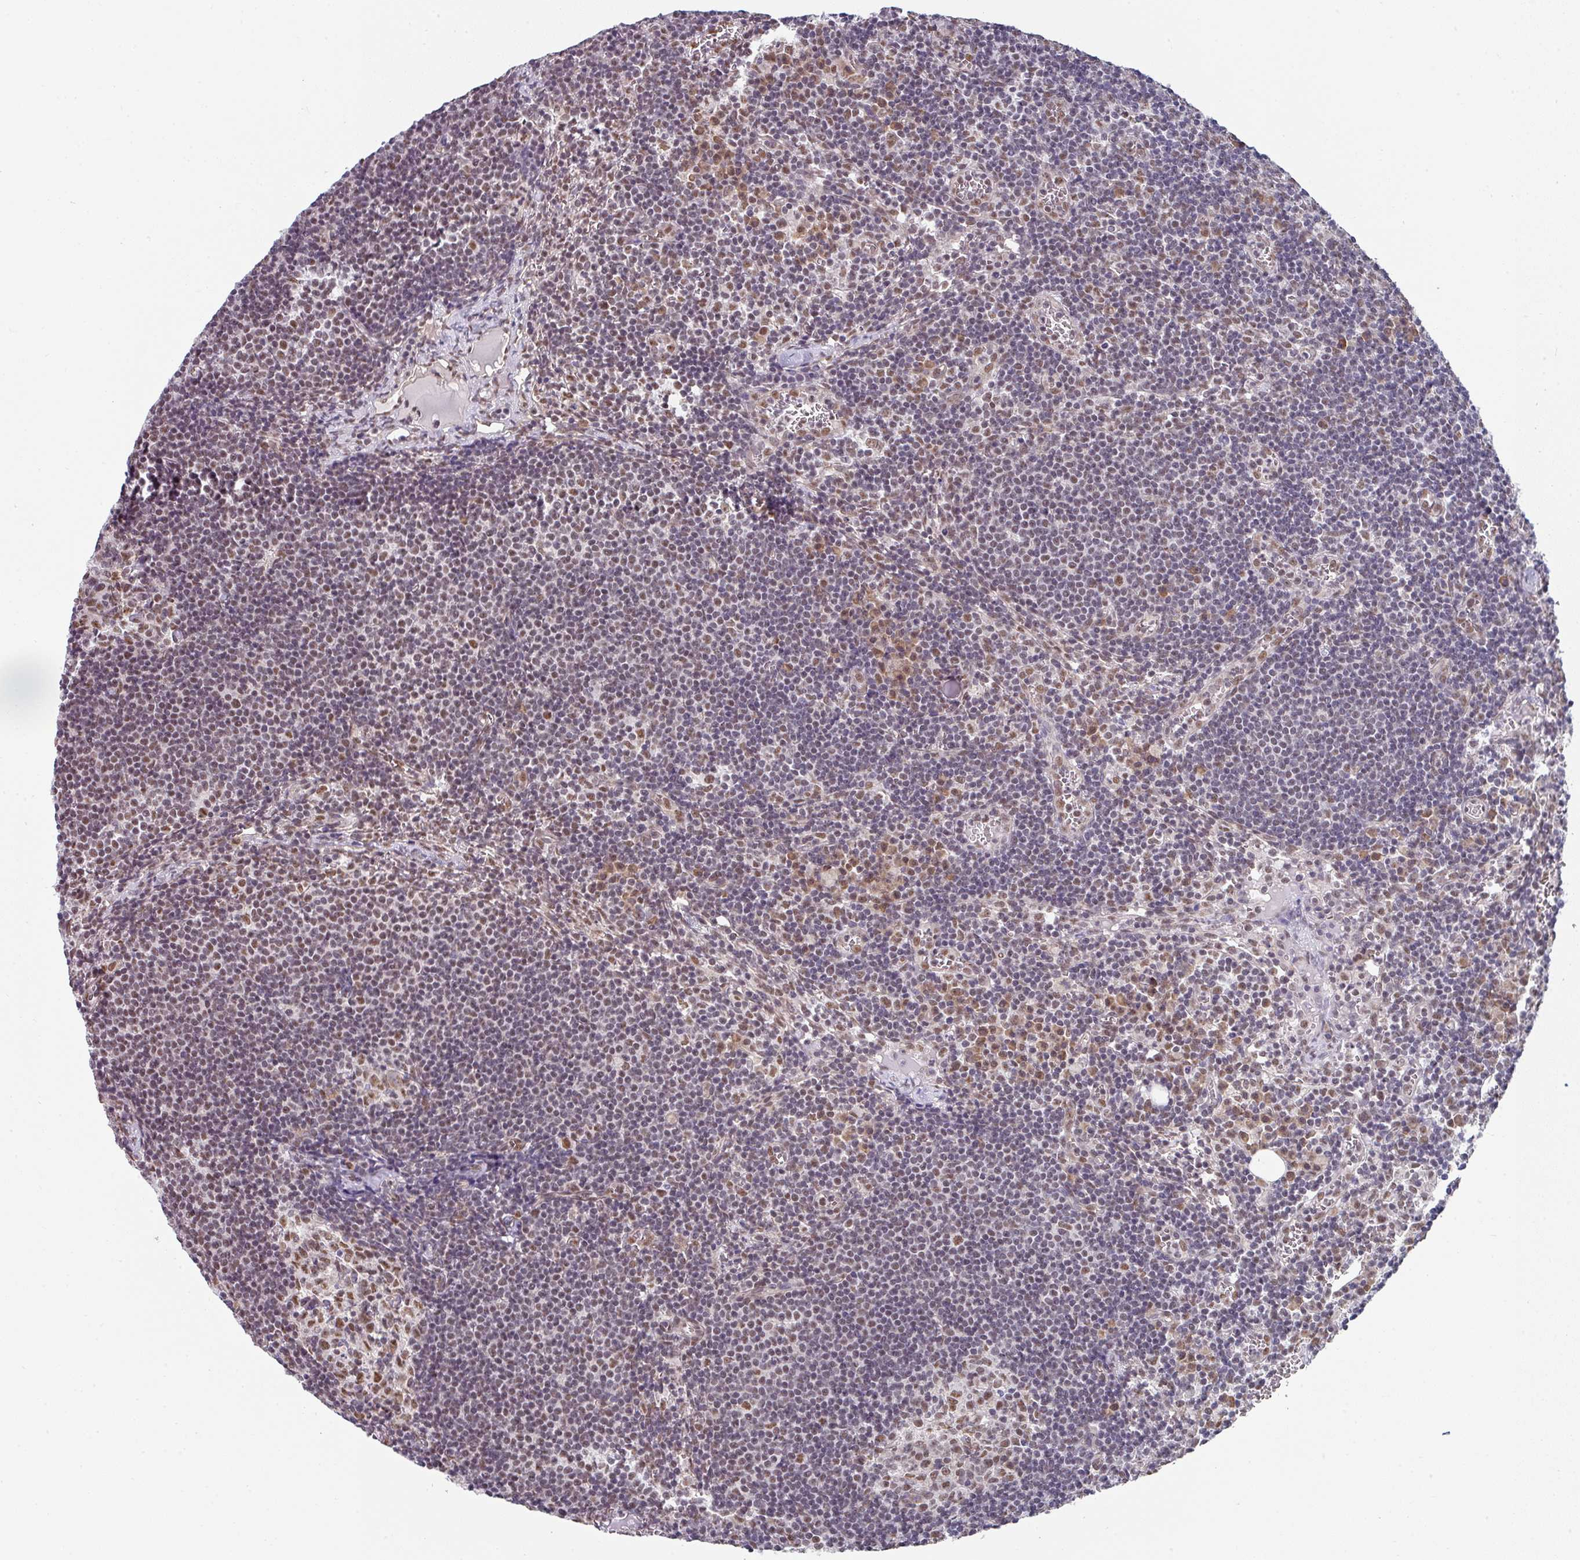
{"staining": {"intensity": "moderate", "quantity": "25%-75%", "location": "nuclear"}, "tissue": "lymph node", "cell_type": "Germinal center cells", "image_type": "normal", "snomed": [{"axis": "morphology", "description": "Normal tissue, NOS"}, {"axis": "topography", "description": "Lymph node"}], "caption": "Brown immunohistochemical staining in normal lymph node demonstrates moderate nuclear expression in approximately 25%-75% of germinal center cells.", "gene": "TMED5", "patient": {"sex": "female", "age": 27}}